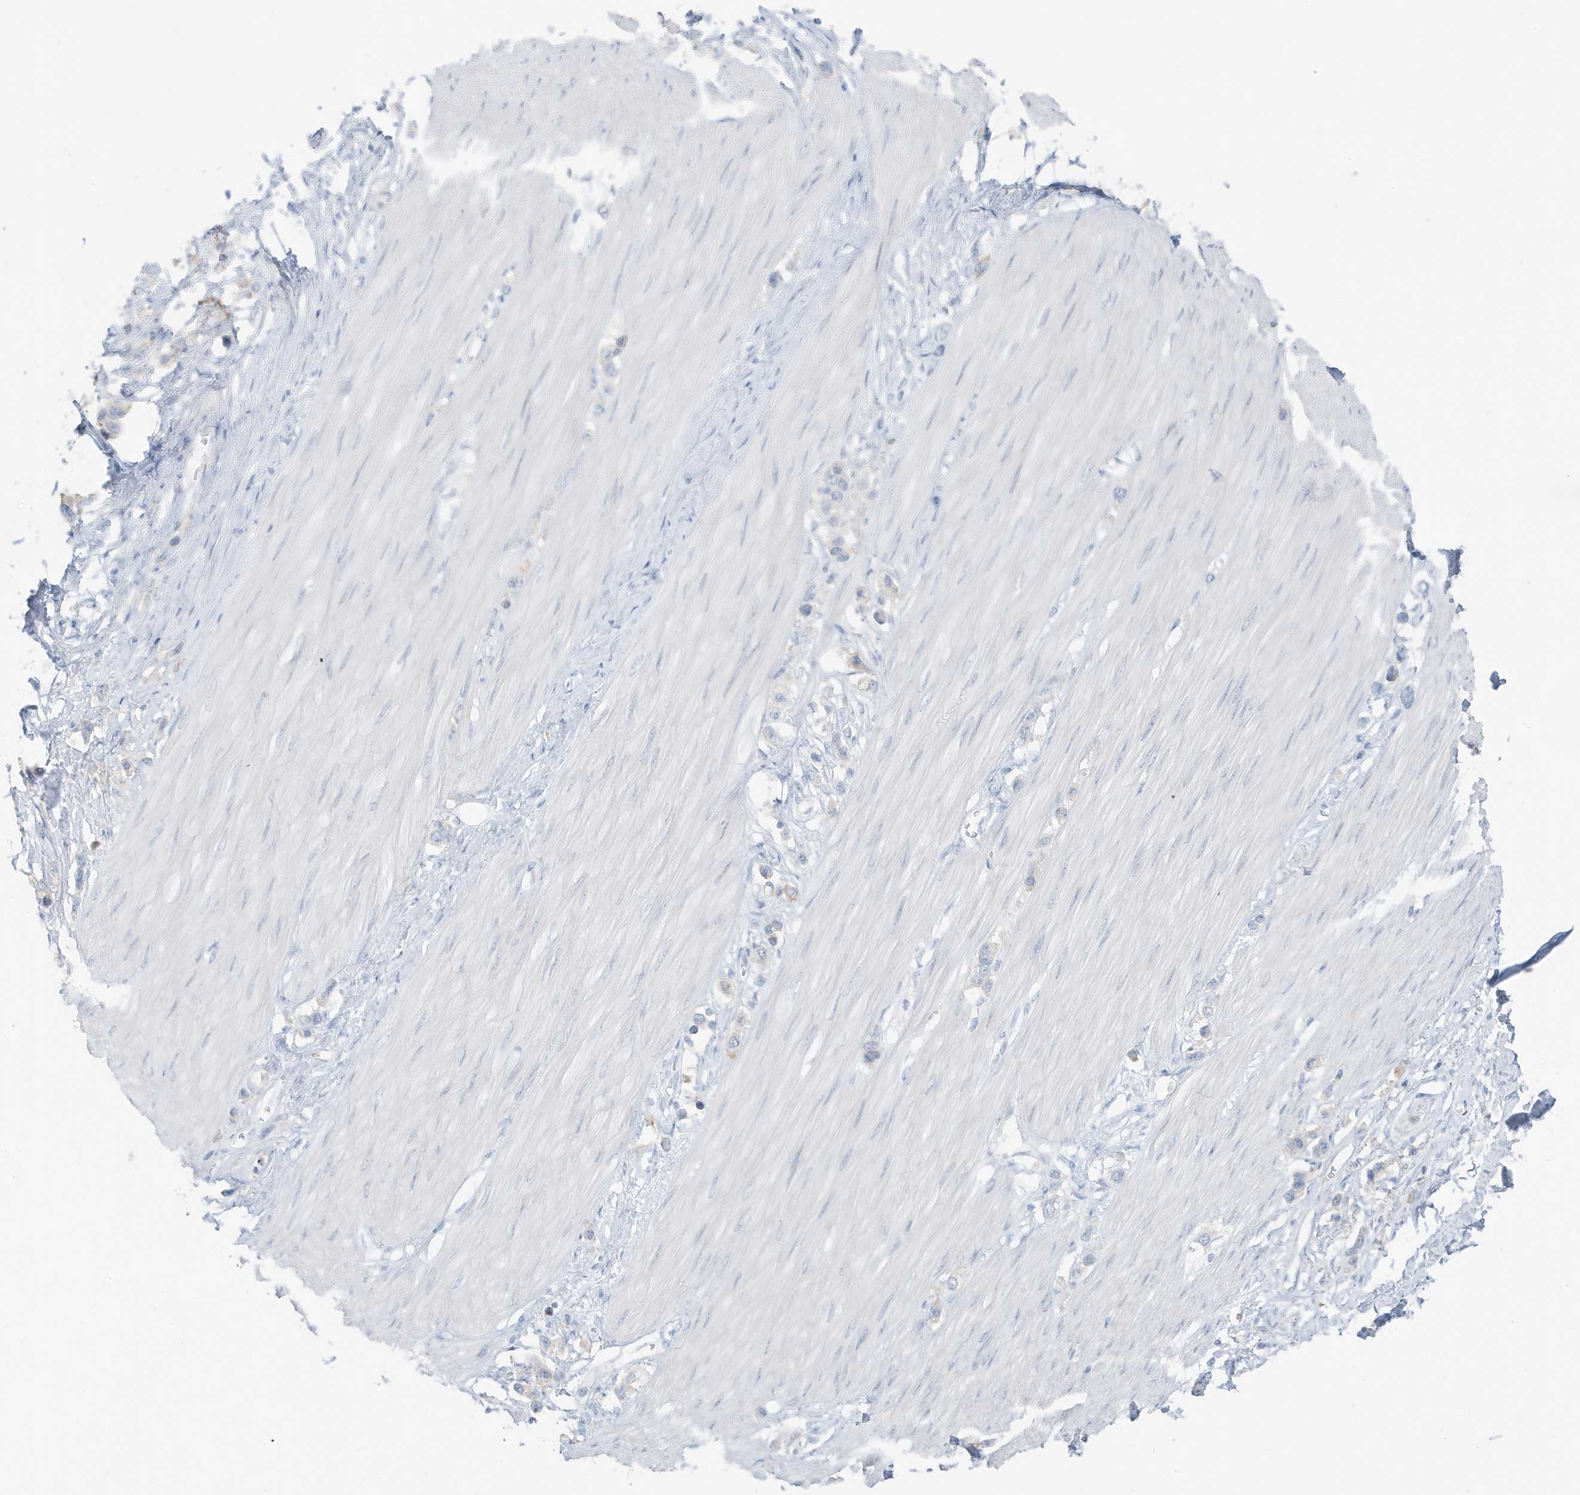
{"staining": {"intensity": "negative", "quantity": "none", "location": "none"}, "tissue": "stomach cancer", "cell_type": "Tumor cells", "image_type": "cancer", "snomed": [{"axis": "morphology", "description": "Adenocarcinoma, NOS"}, {"axis": "topography", "description": "Stomach"}], "caption": "Adenocarcinoma (stomach) was stained to show a protein in brown. There is no significant positivity in tumor cells.", "gene": "ZFP64", "patient": {"sex": "female", "age": 65}}